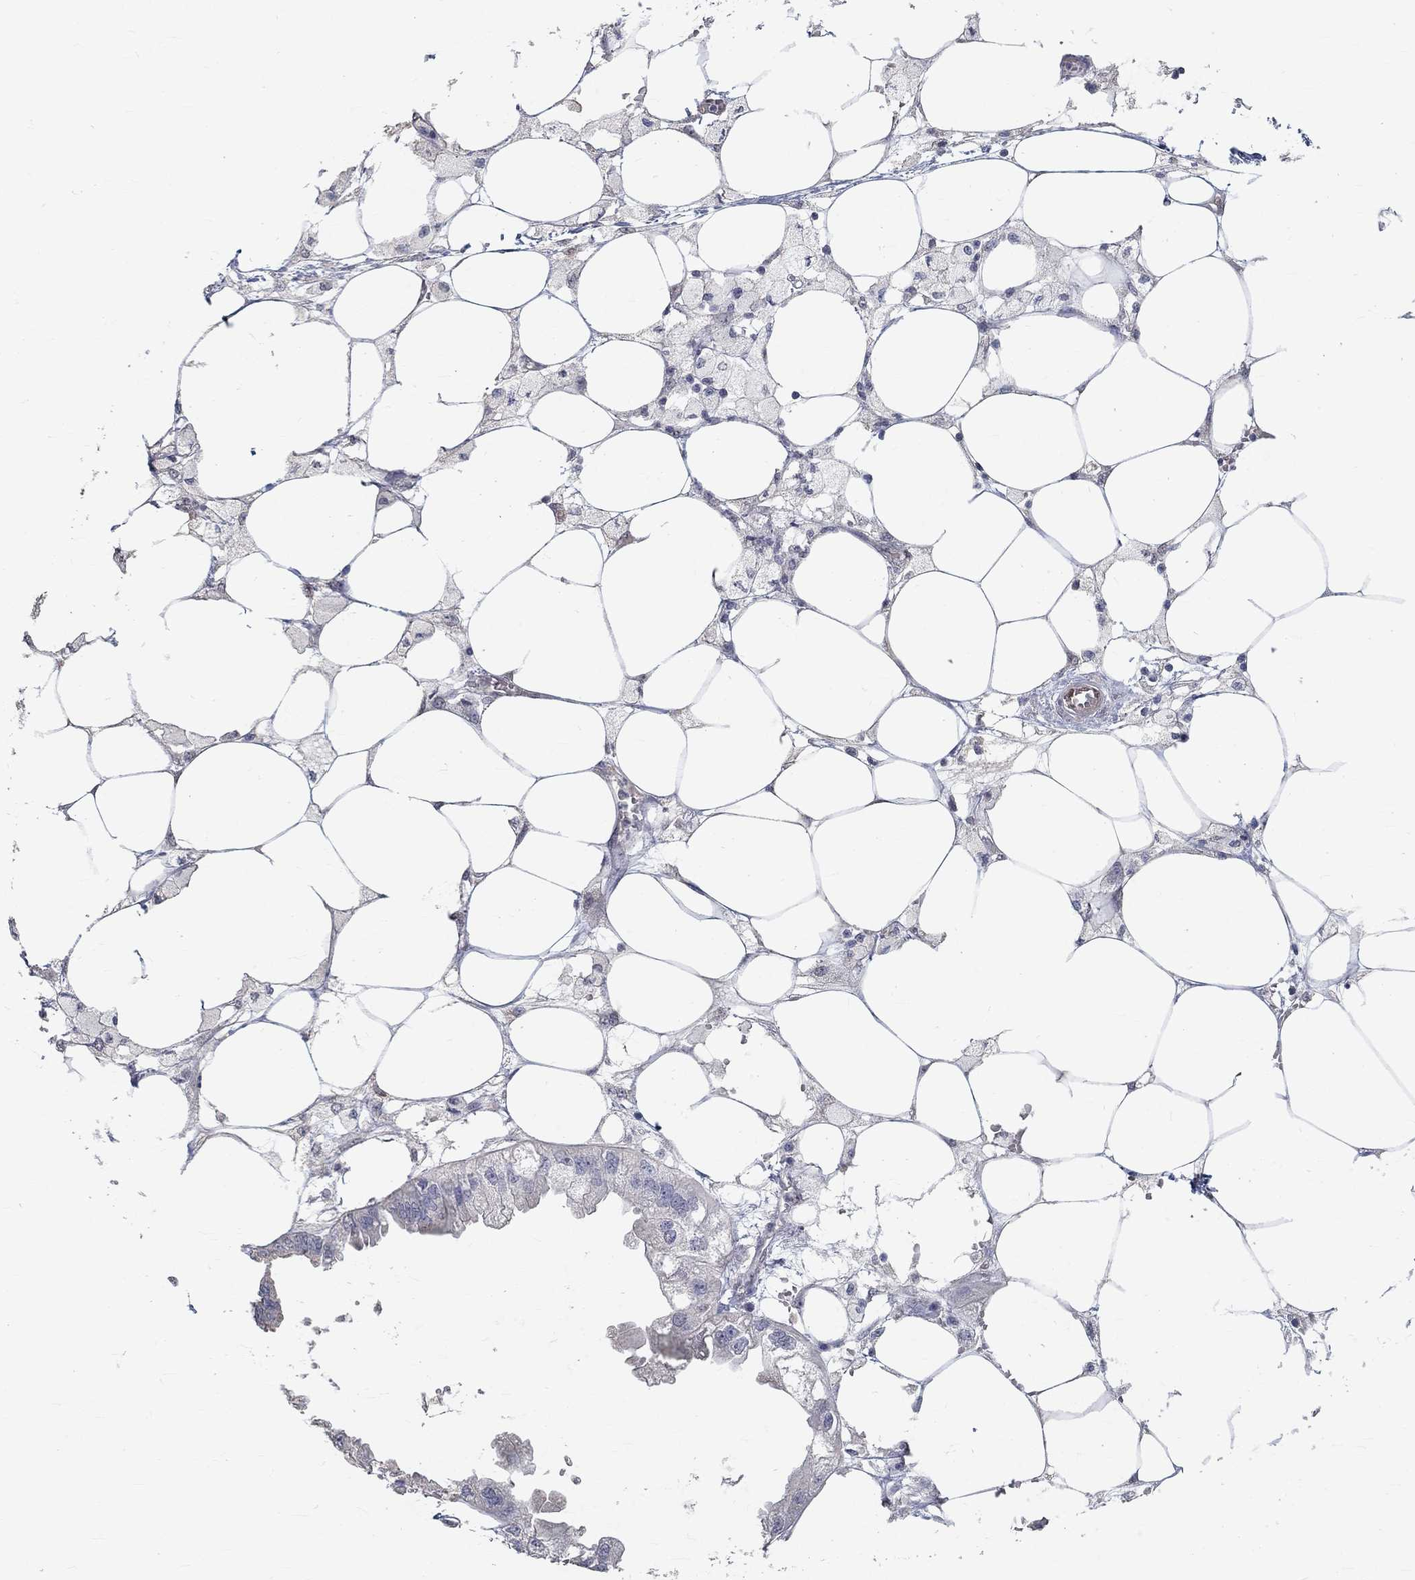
{"staining": {"intensity": "negative", "quantity": "none", "location": "none"}, "tissue": "endometrial cancer", "cell_type": "Tumor cells", "image_type": "cancer", "snomed": [{"axis": "morphology", "description": "Adenocarcinoma, NOS"}, {"axis": "morphology", "description": "Adenocarcinoma, metastatic, NOS"}, {"axis": "topography", "description": "Adipose tissue"}, {"axis": "topography", "description": "Endometrium"}], "caption": "Immunohistochemical staining of adenocarcinoma (endometrial) exhibits no significant expression in tumor cells.", "gene": "FGF2", "patient": {"sex": "female", "age": 67}}